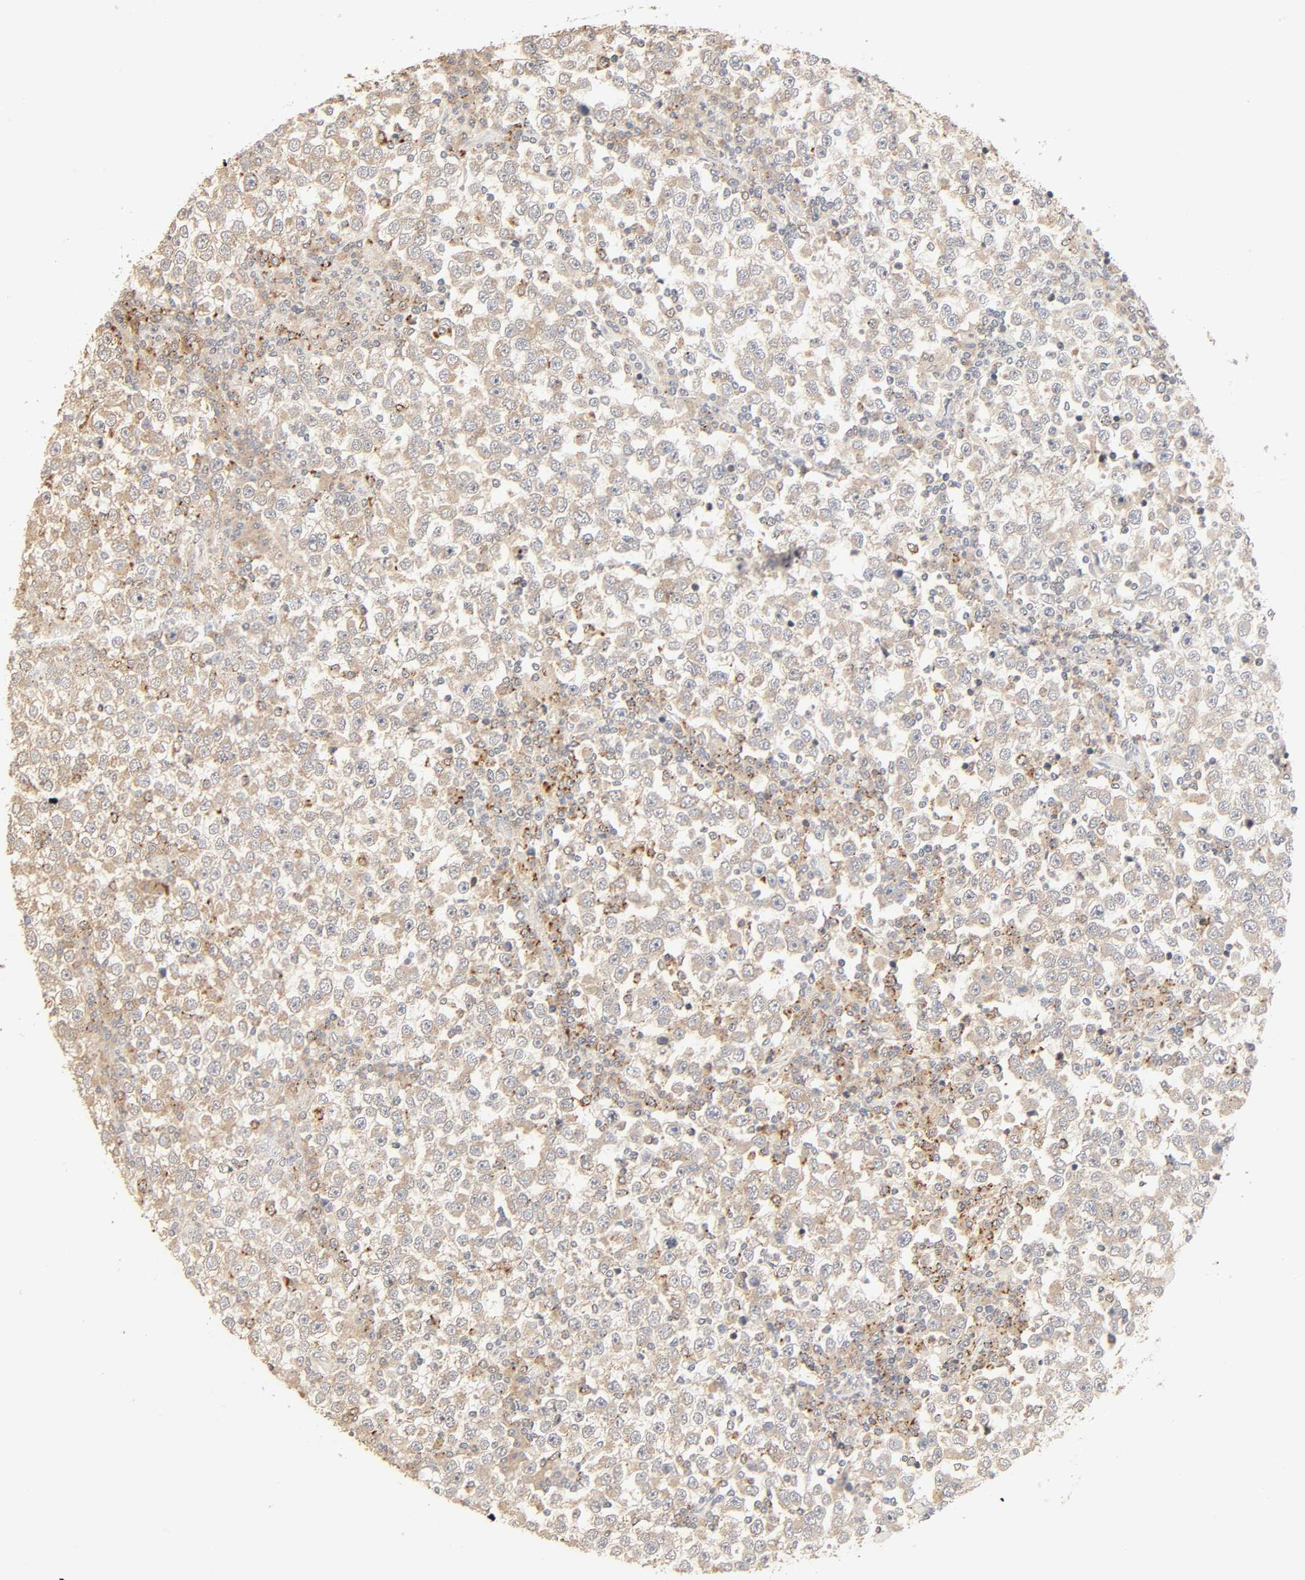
{"staining": {"intensity": "moderate", "quantity": ">75%", "location": "cytoplasmic/membranous"}, "tissue": "testis cancer", "cell_type": "Tumor cells", "image_type": "cancer", "snomed": [{"axis": "morphology", "description": "Seminoma, NOS"}, {"axis": "topography", "description": "Testis"}], "caption": "Immunohistochemistry image of neoplastic tissue: human testis seminoma stained using immunohistochemistry displays medium levels of moderate protein expression localized specifically in the cytoplasmic/membranous of tumor cells, appearing as a cytoplasmic/membranous brown color.", "gene": "NEMF", "patient": {"sex": "male", "age": 65}}